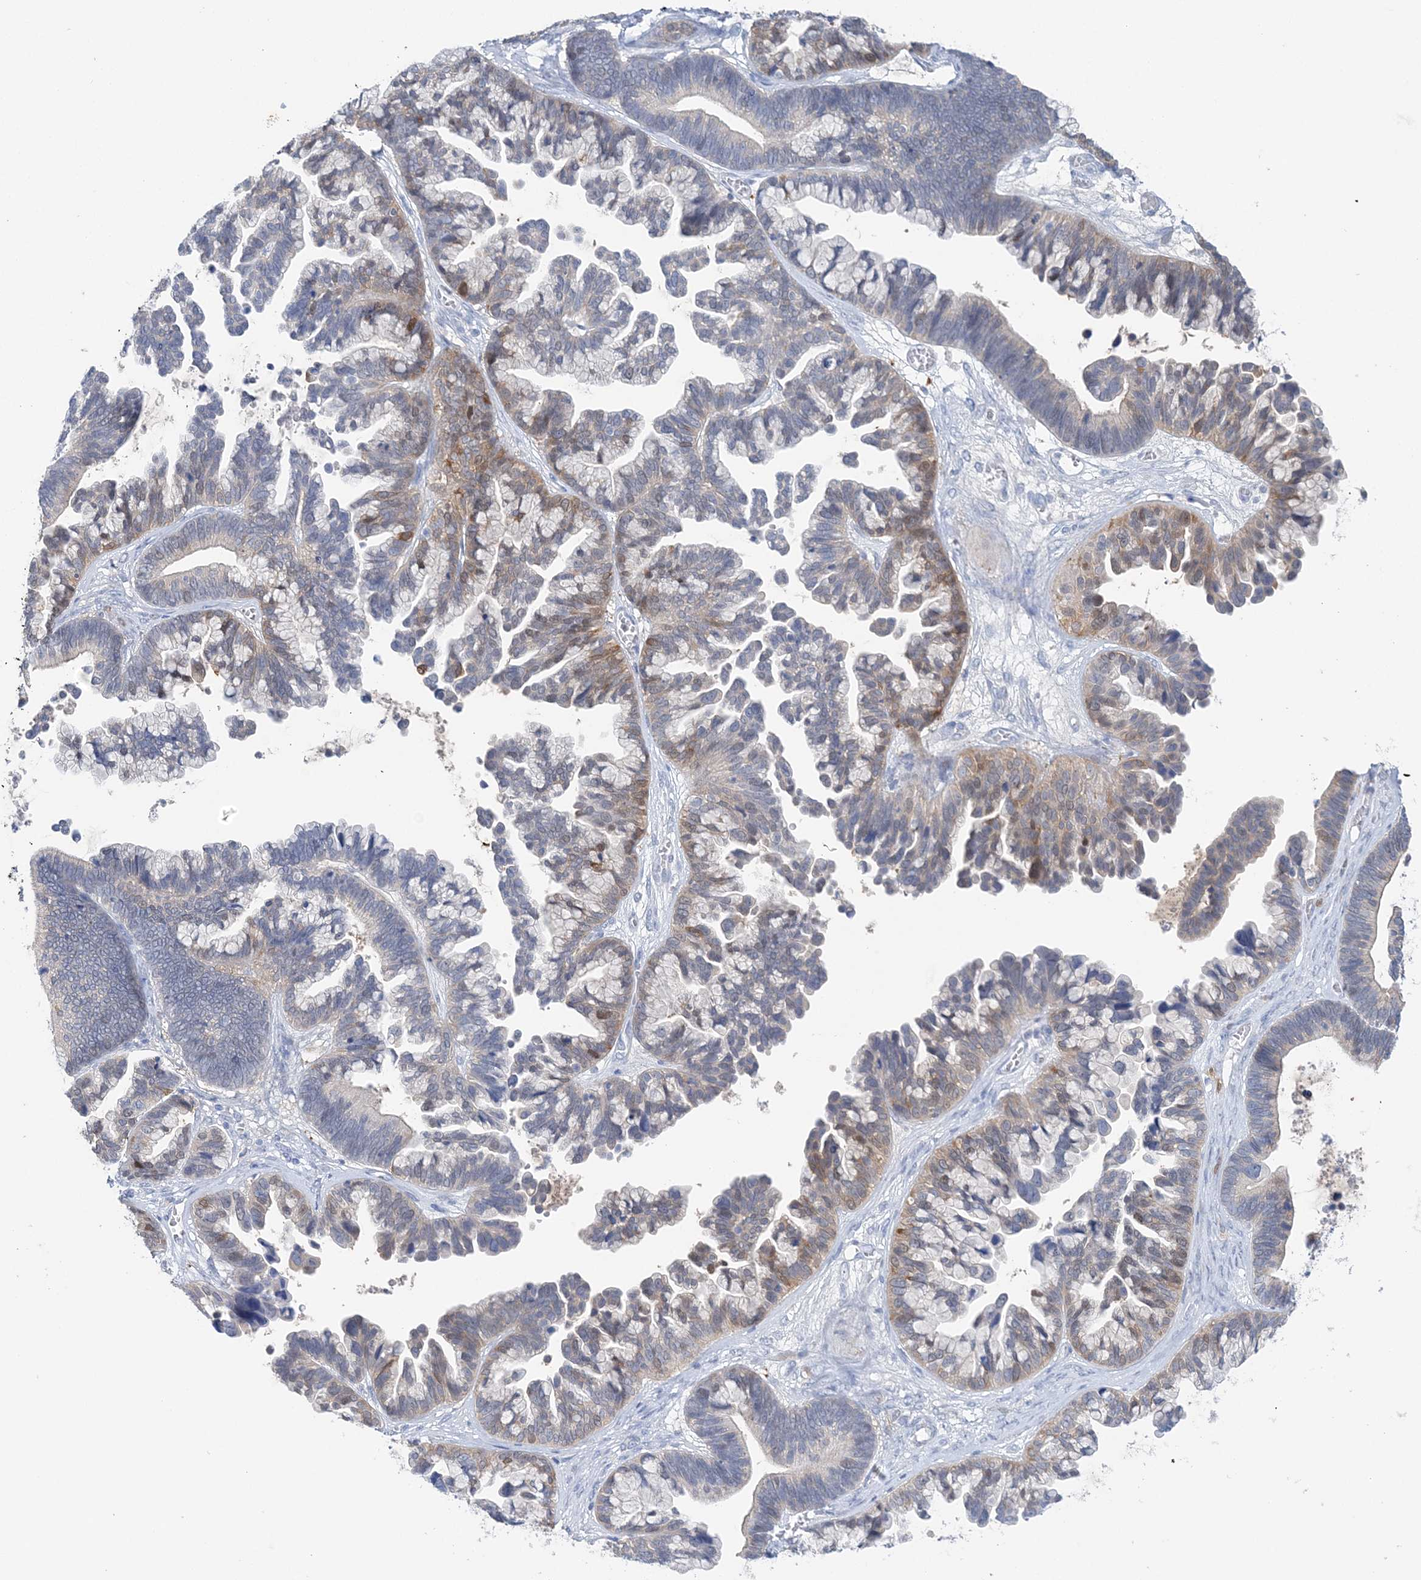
{"staining": {"intensity": "weak", "quantity": "<25%", "location": "cytoplasmic/membranous"}, "tissue": "ovarian cancer", "cell_type": "Tumor cells", "image_type": "cancer", "snomed": [{"axis": "morphology", "description": "Cystadenocarcinoma, serous, NOS"}, {"axis": "topography", "description": "Ovary"}], "caption": "Tumor cells show no significant protein staining in serous cystadenocarcinoma (ovarian). The staining is performed using DAB brown chromogen with nuclei counter-stained in using hematoxylin.", "gene": "HMGCS1", "patient": {"sex": "female", "age": 56}}